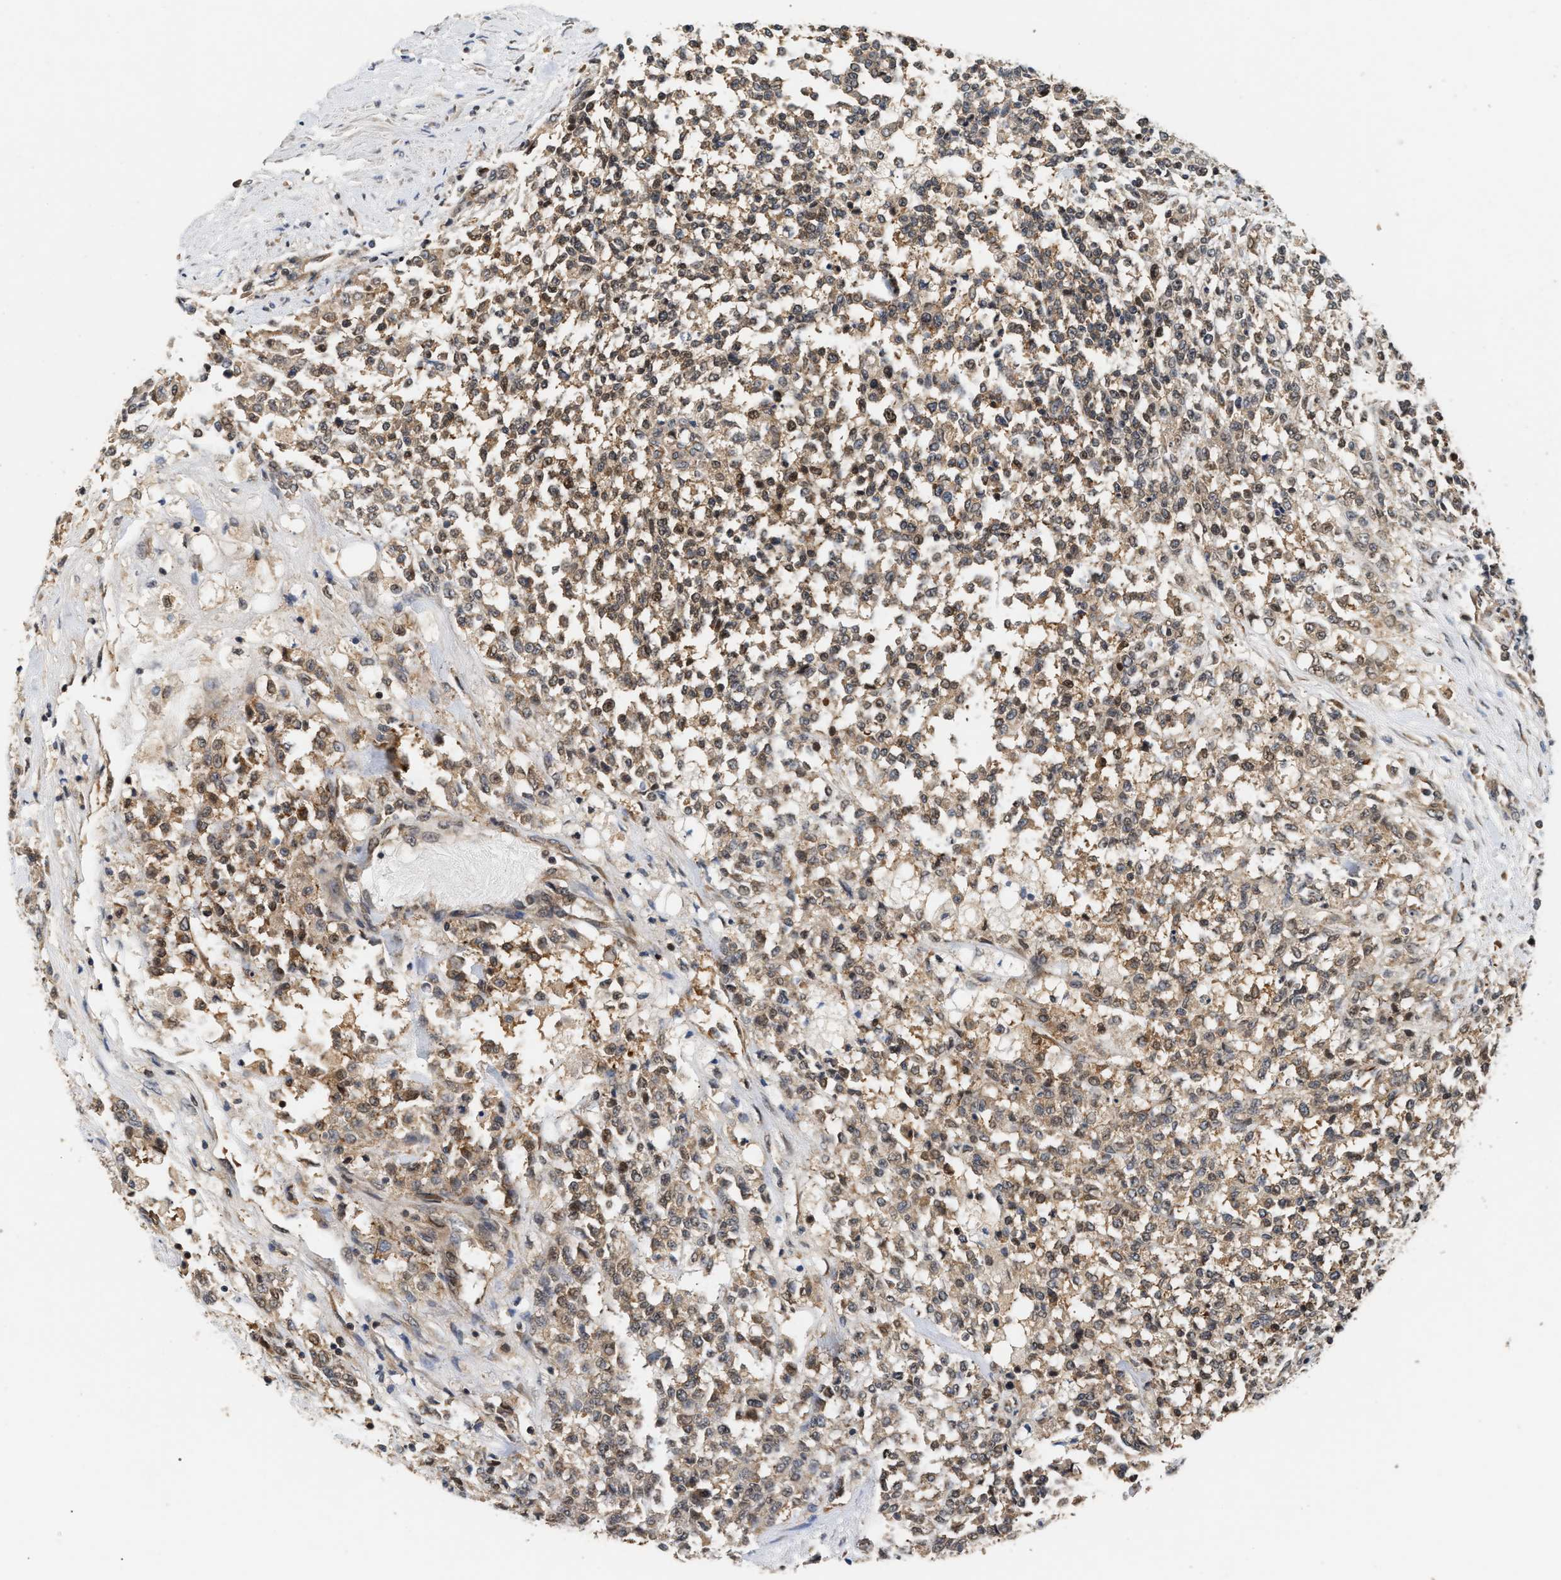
{"staining": {"intensity": "weak", "quantity": ">75%", "location": "cytoplasmic/membranous,nuclear"}, "tissue": "testis cancer", "cell_type": "Tumor cells", "image_type": "cancer", "snomed": [{"axis": "morphology", "description": "Seminoma, NOS"}, {"axis": "topography", "description": "Testis"}], "caption": "This photomicrograph reveals seminoma (testis) stained with immunohistochemistry (IHC) to label a protein in brown. The cytoplasmic/membranous and nuclear of tumor cells show weak positivity for the protein. Nuclei are counter-stained blue.", "gene": "ABHD5", "patient": {"sex": "male", "age": 59}}